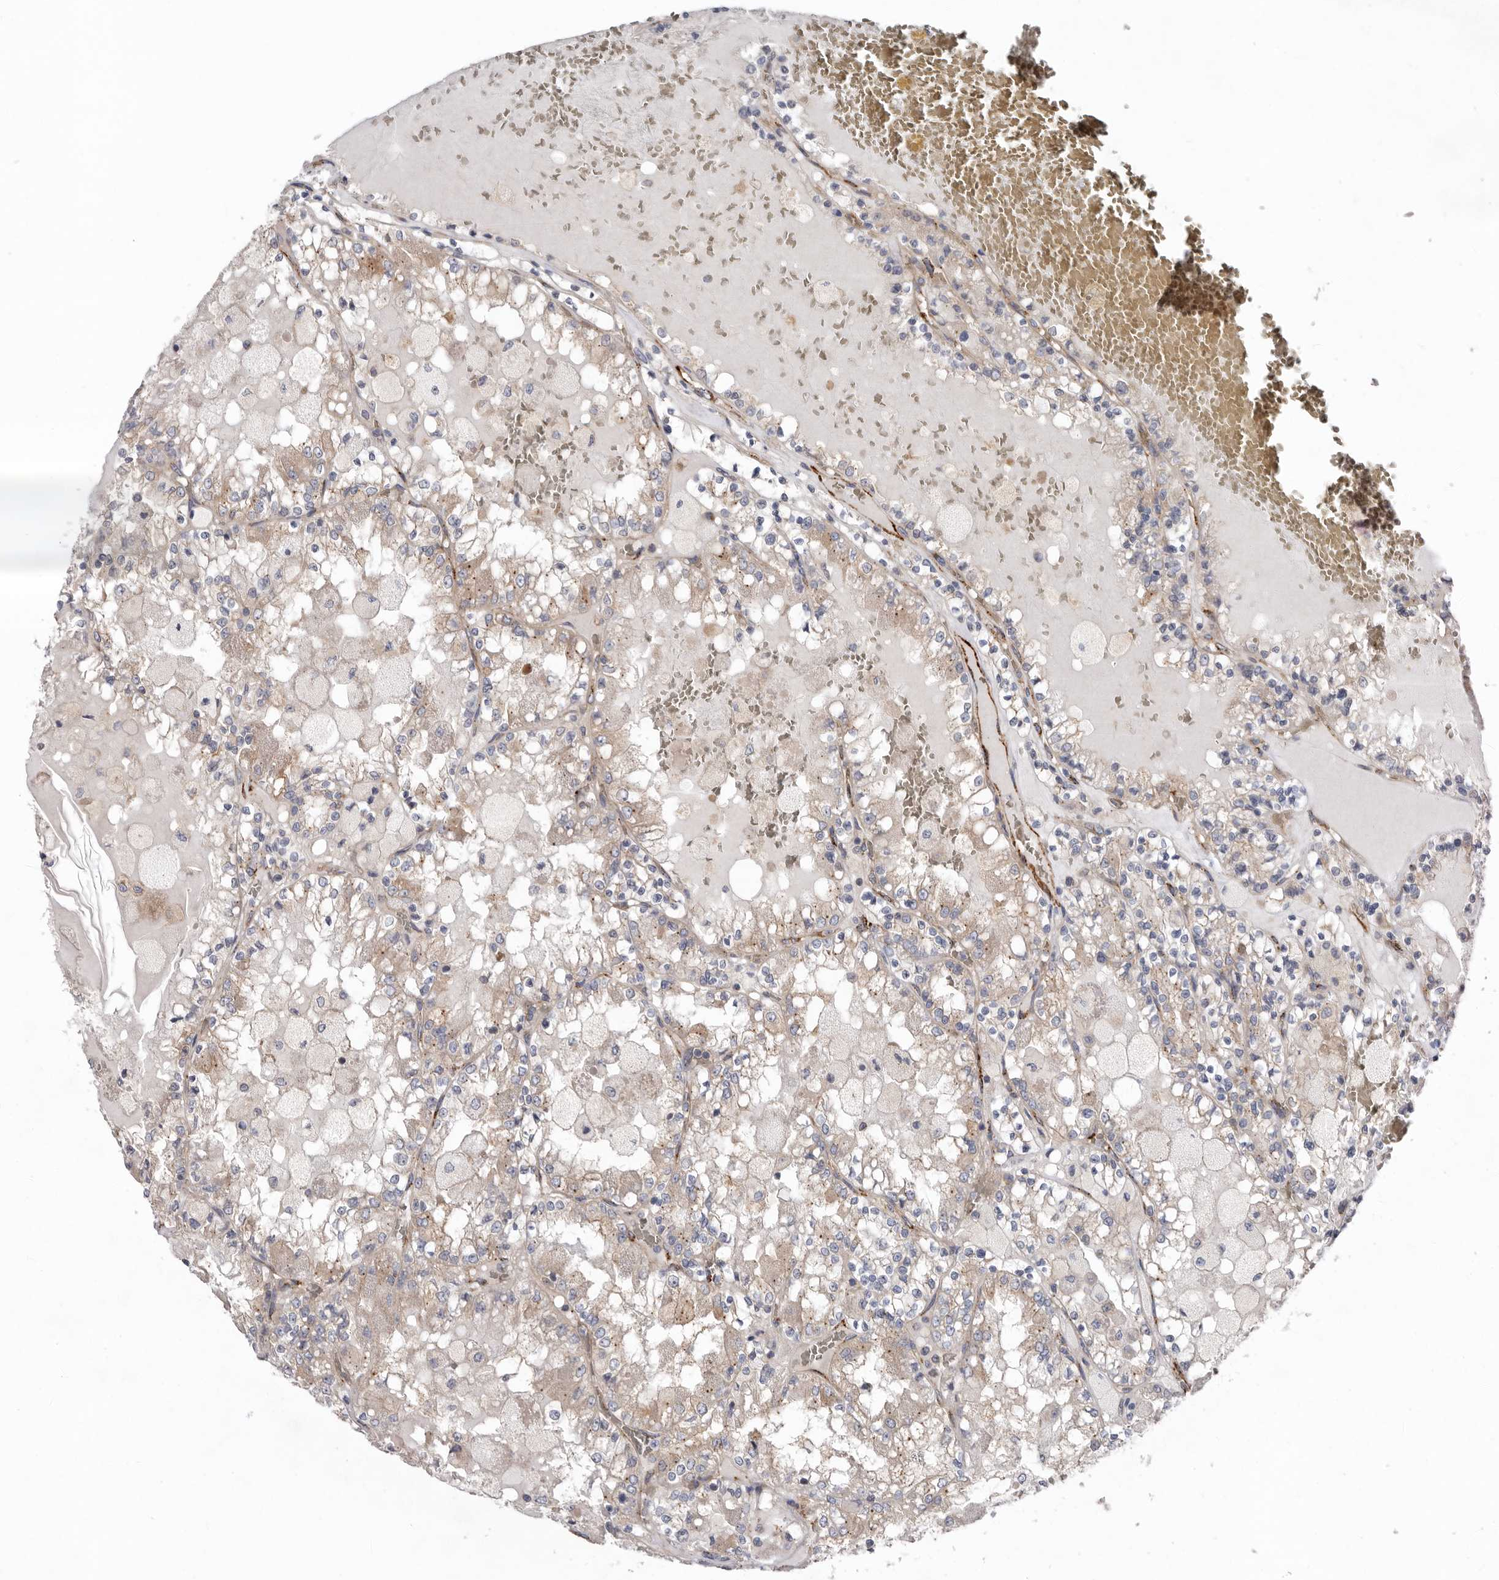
{"staining": {"intensity": "weak", "quantity": "25%-75%", "location": "cytoplasmic/membranous"}, "tissue": "renal cancer", "cell_type": "Tumor cells", "image_type": "cancer", "snomed": [{"axis": "morphology", "description": "Adenocarcinoma, NOS"}, {"axis": "topography", "description": "Kidney"}], "caption": "DAB immunohistochemical staining of human adenocarcinoma (renal) displays weak cytoplasmic/membranous protein expression in approximately 25%-75% of tumor cells.", "gene": "LUZP1", "patient": {"sex": "female", "age": 56}}